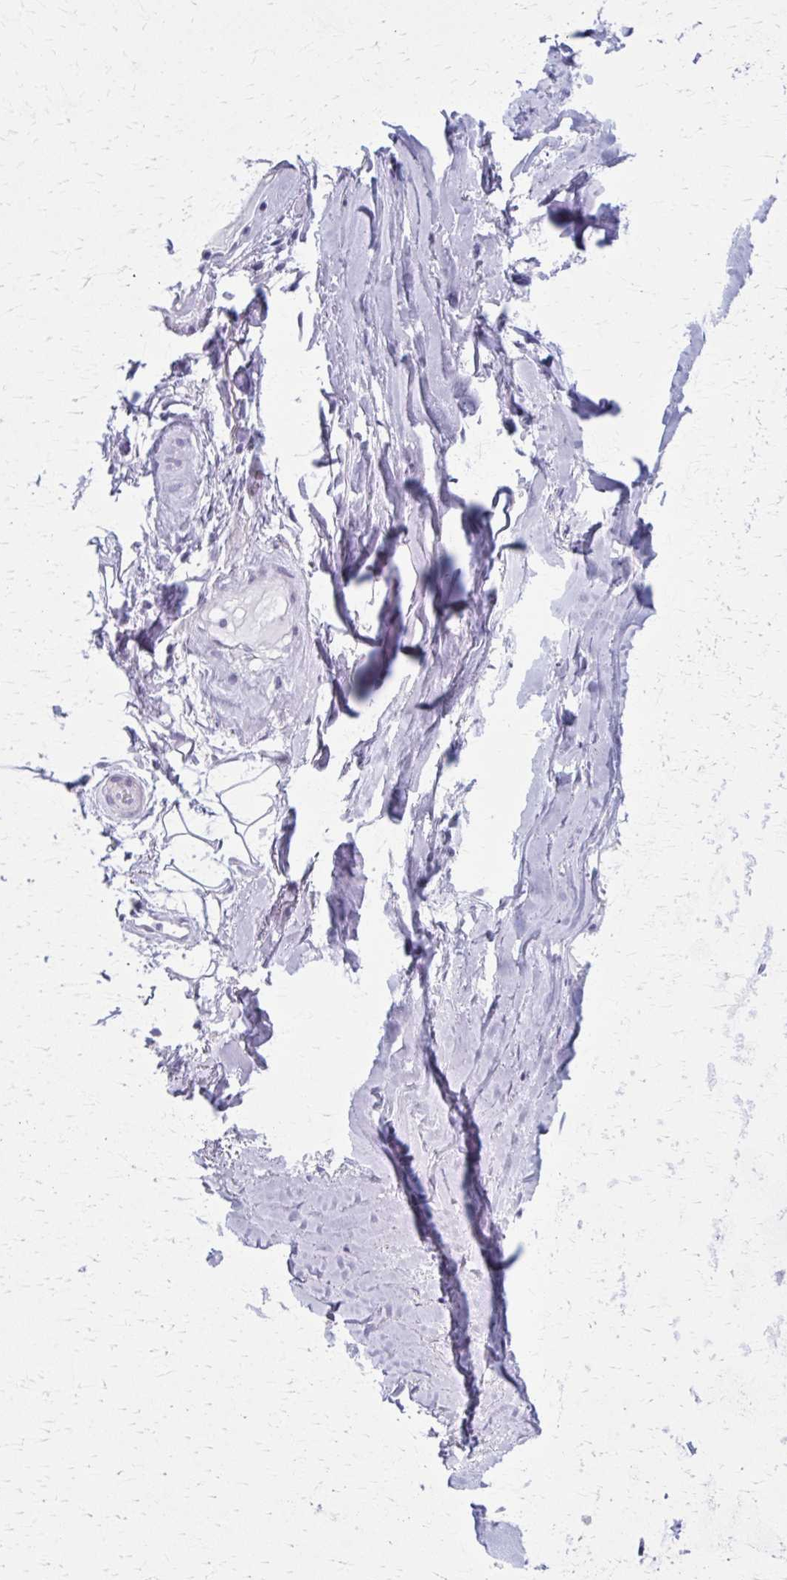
{"staining": {"intensity": "negative", "quantity": "none", "location": "none"}, "tissue": "adipose tissue", "cell_type": "Adipocytes", "image_type": "normal", "snomed": [{"axis": "morphology", "description": "Normal tissue, NOS"}, {"axis": "topography", "description": "Cartilage tissue"}, {"axis": "topography", "description": "Nasopharynx"}, {"axis": "topography", "description": "Thyroid gland"}], "caption": "The histopathology image exhibits no staining of adipocytes in benign adipose tissue.", "gene": "MPLKIP", "patient": {"sex": "male", "age": 63}}